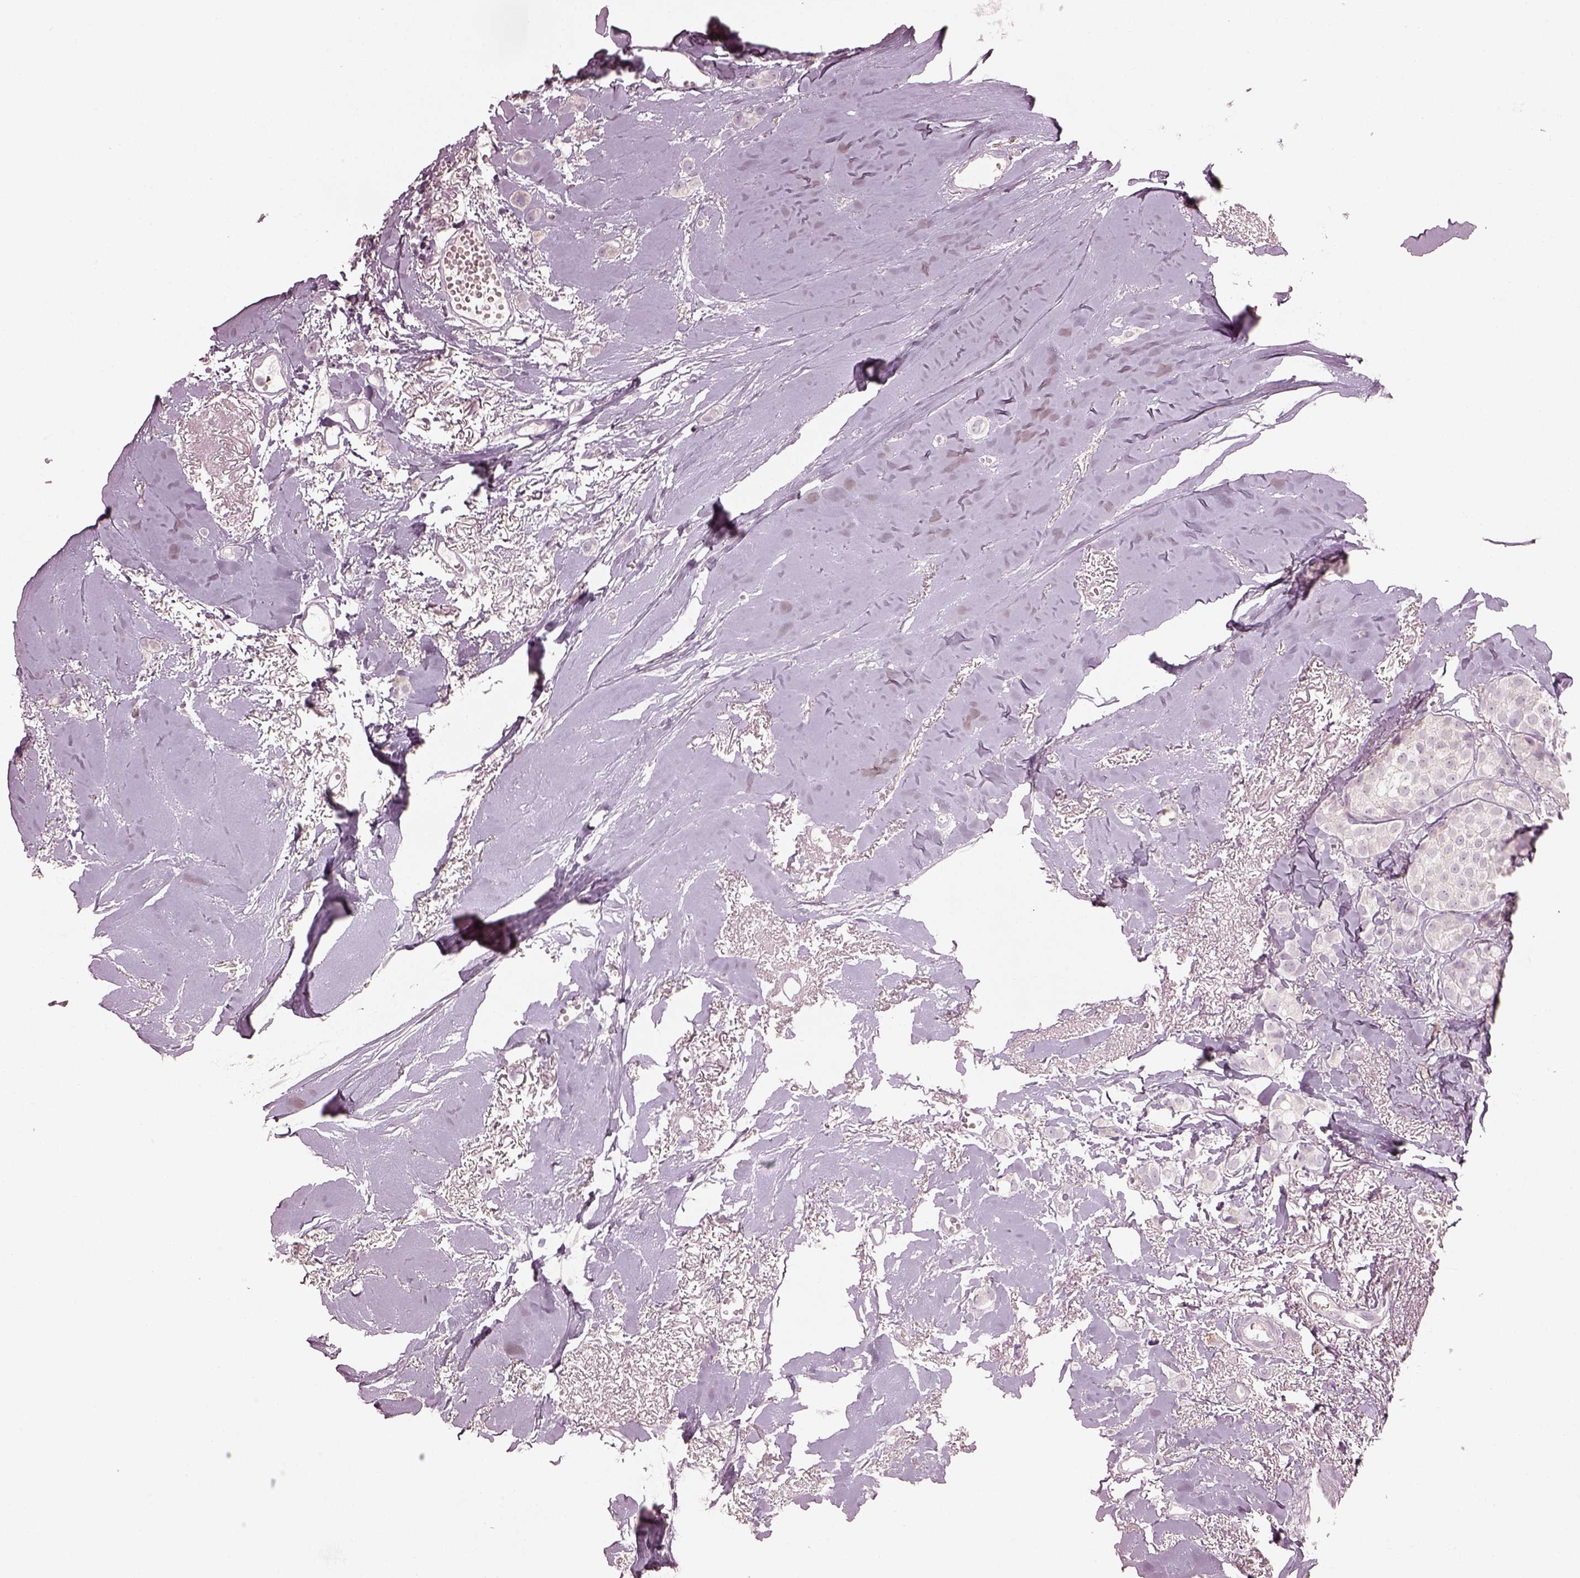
{"staining": {"intensity": "negative", "quantity": "none", "location": "none"}, "tissue": "breast cancer", "cell_type": "Tumor cells", "image_type": "cancer", "snomed": [{"axis": "morphology", "description": "Duct carcinoma"}, {"axis": "topography", "description": "Breast"}], "caption": "Breast invasive ductal carcinoma was stained to show a protein in brown. There is no significant expression in tumor cells. (DAB (3,3'-diaminobenzidine) immunohistochemistry (IHC), high magnification).", "gene": "SPATA6L", "patient": {"sex": "female", "age": 85}}